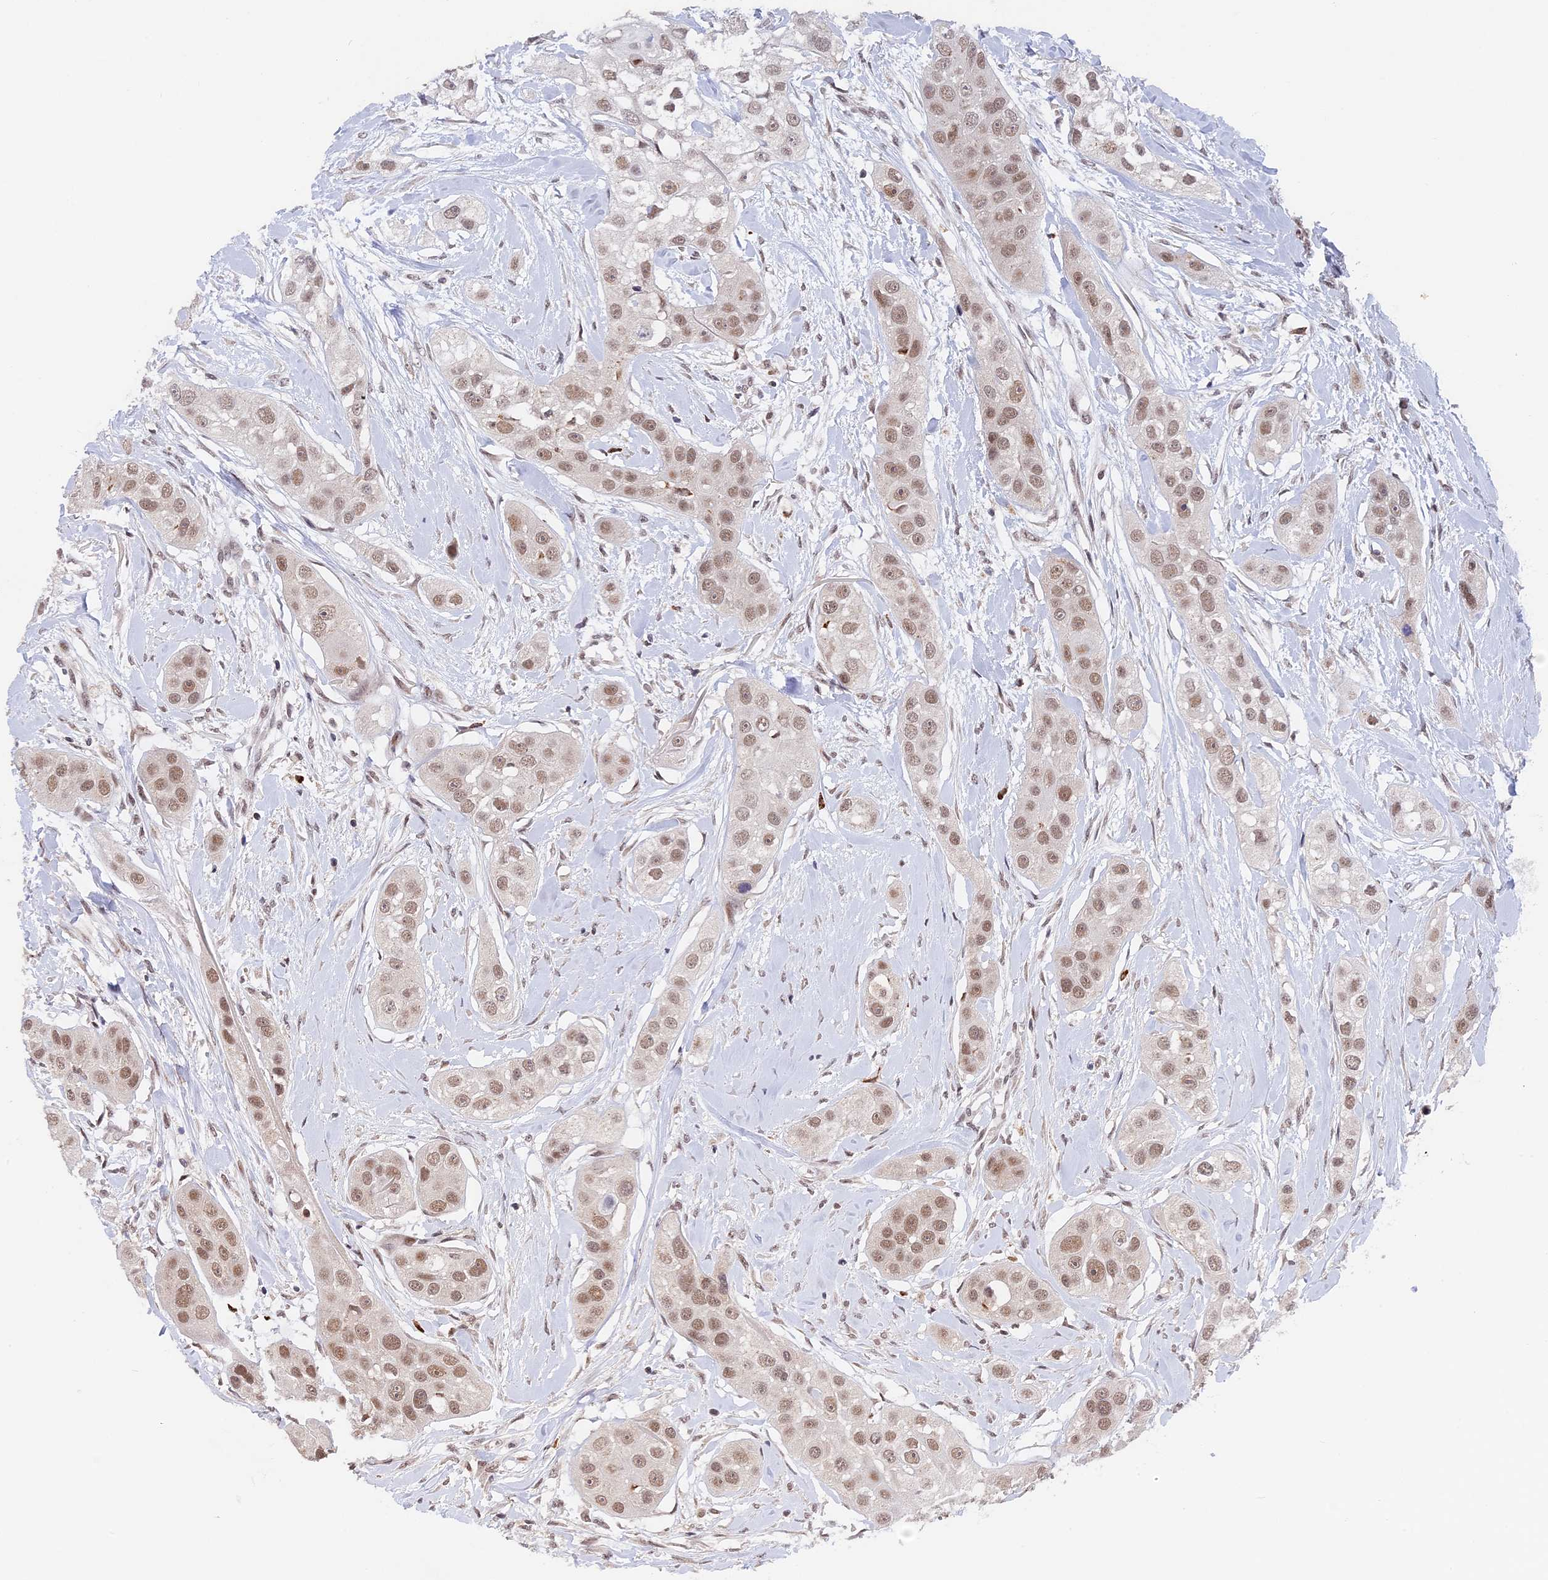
{"staining": {"intensity": "moderate", "quantity": ">75%", "location": "nuclear"}, "tissue": "head and neck cancer", "cell_type": "Tumor cells", "image_type": "cancer", "snomed": [{"axis": "morphology", "description": "Normal tissue, NOS"}, {"axis": "morphology", "description": "Squamous cell carcinoma, NOS"}, {"axis": "topography", "description": "Skeletal muscle"}, {"axis": "topography", "description": "Head-Neck"}], "caption": "Immunohistochemical staining of head and neck cancer (squamous cell carcinoma) reveals moderate nuclear protein staining in approximately >75% of tumor cells. The staining was performed using DAB to visualize the protein expression in brown, while the nuclei were stained in blue with hematoxylin (Magnification: 20x).", "gene": "POLR2C", "patient": {"sex": "male", "age": 51}}